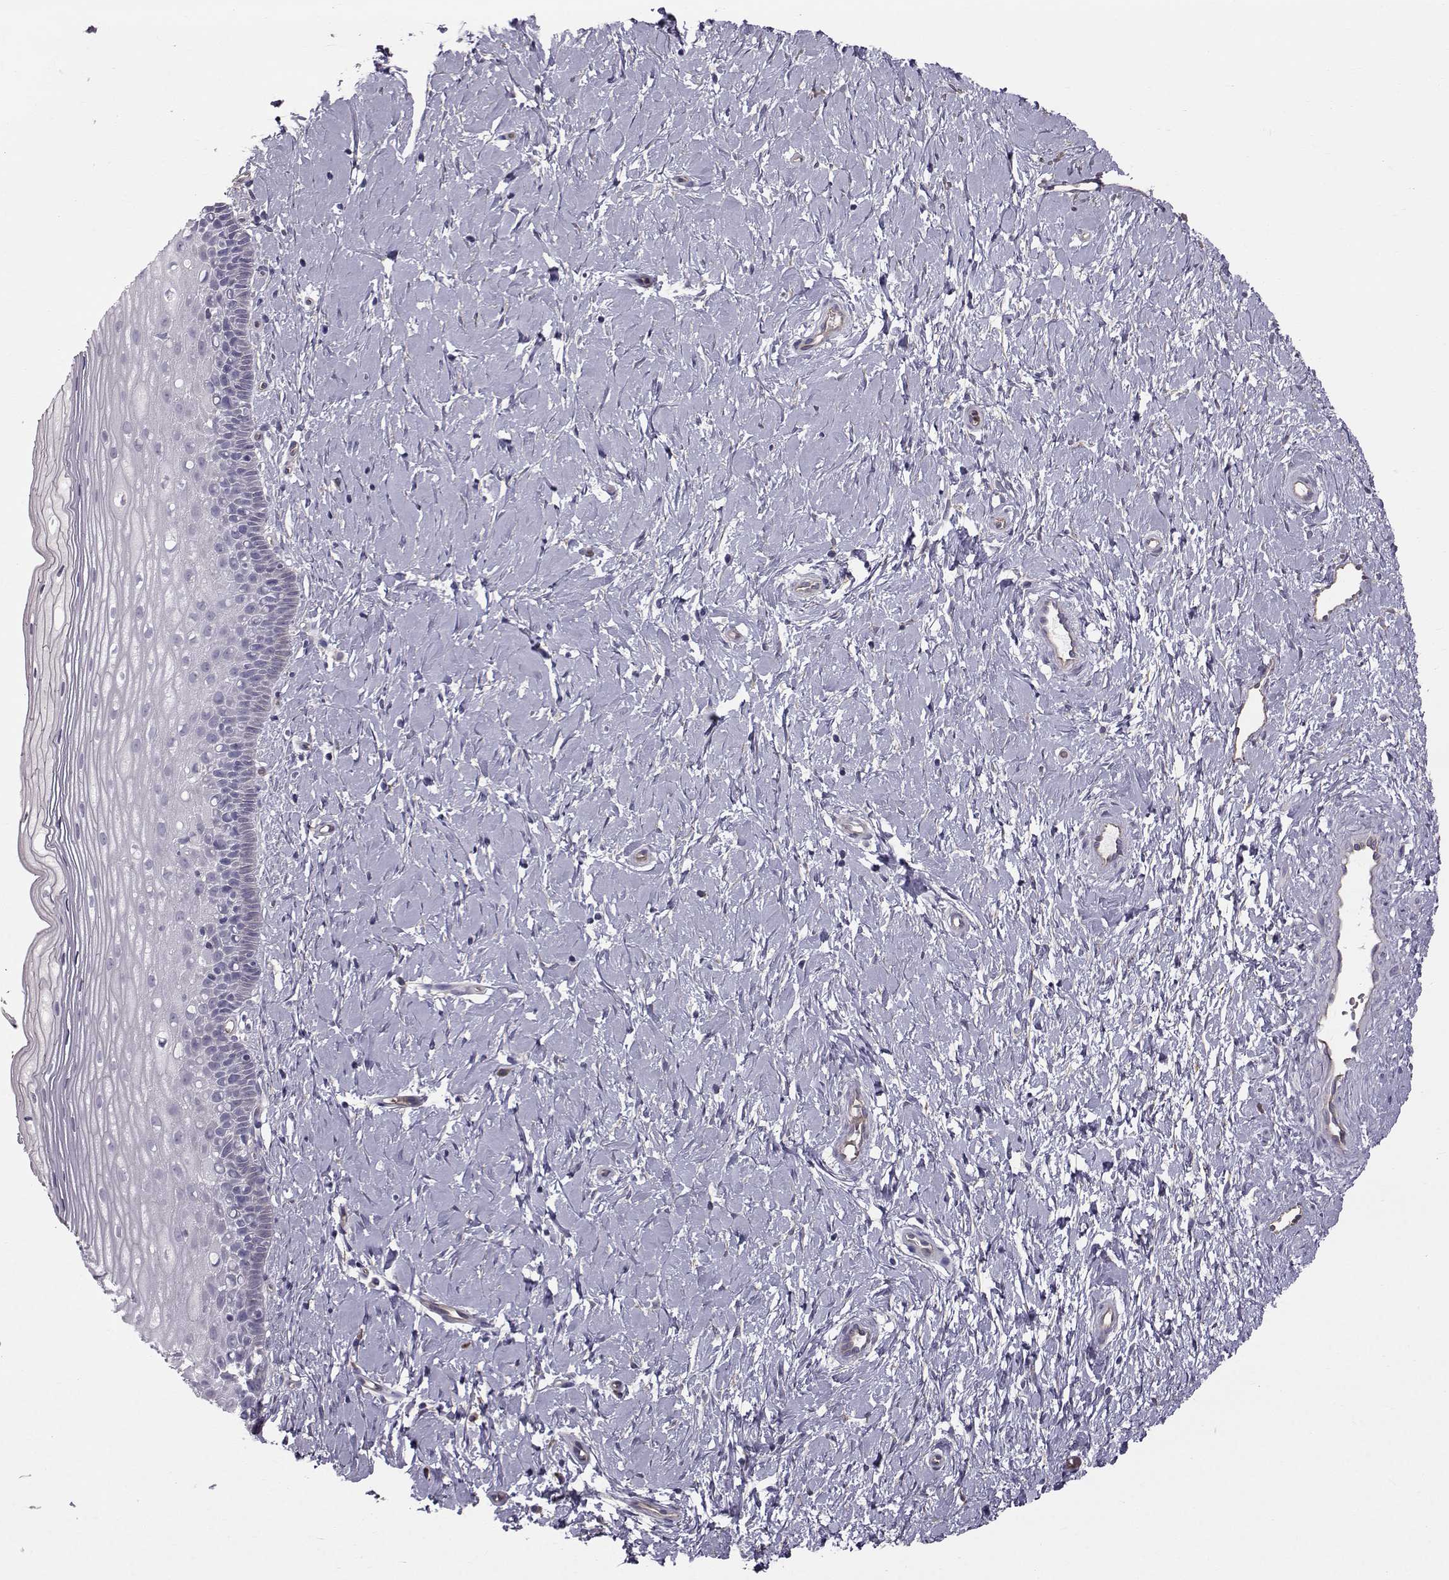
{"staining": {"intensity": "negative", "quantity": "none", "location": "none"}, "tissue": "cervix", "cell_type": "Glandular cells", "image_type": "normal", "snomed": [{"axis": "morphology", "description": "Normal tissue, NOS"}, {"axis": "topography", "description": "Cervix"}], "caption": "Cervix was stained to show a protein in brown. There is no significant expression in glandular cells. The staining was performed using DAB to visualize the protein expression in brown, while the nuclei were stained in blue with hematoxylin (Magnification: 20x).", "gene": "QPCT", "patient": {"sex": "female", "age": 37}}